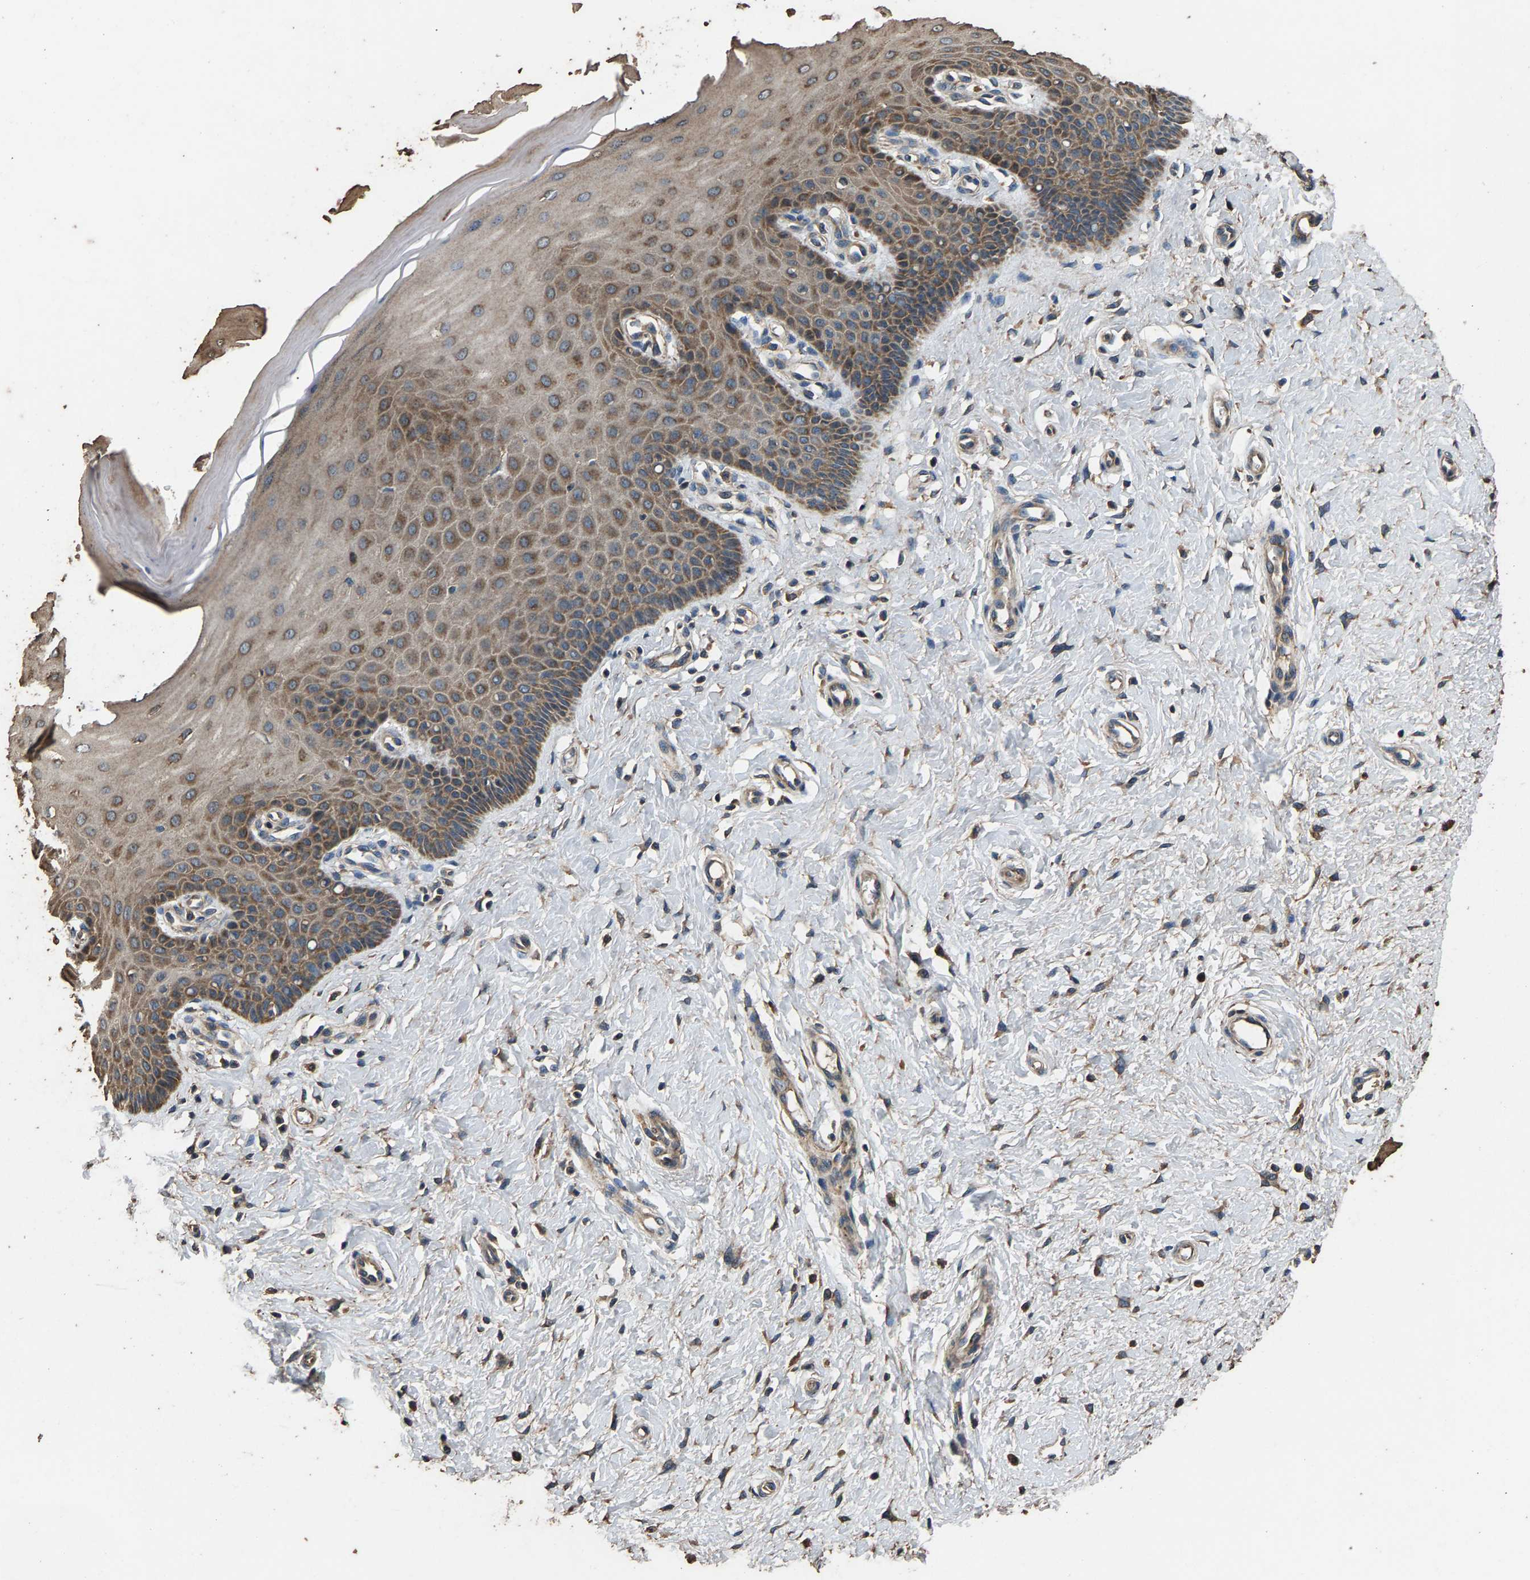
{"staining": {"intensity": "moderate", "quantity": ">75%", "location": "cytoplasmic/membranous"}, "tissue": "cervix", "cell_type": "Squamous epithelial cells", "image_type": "normal", "snomed": [{"axis": "morphology", "description": "Normal tissue, NOS"}, {"axis": "topography", "description": "Cervix"}], "caption": "A brown stain highlights moderate cytoplasmic/membranous positivity of a protein in squamous epithelial cells of unremarkable human cervix.", "gene": "MRPL27", "patient": {"sex": "female", "age": 55}}